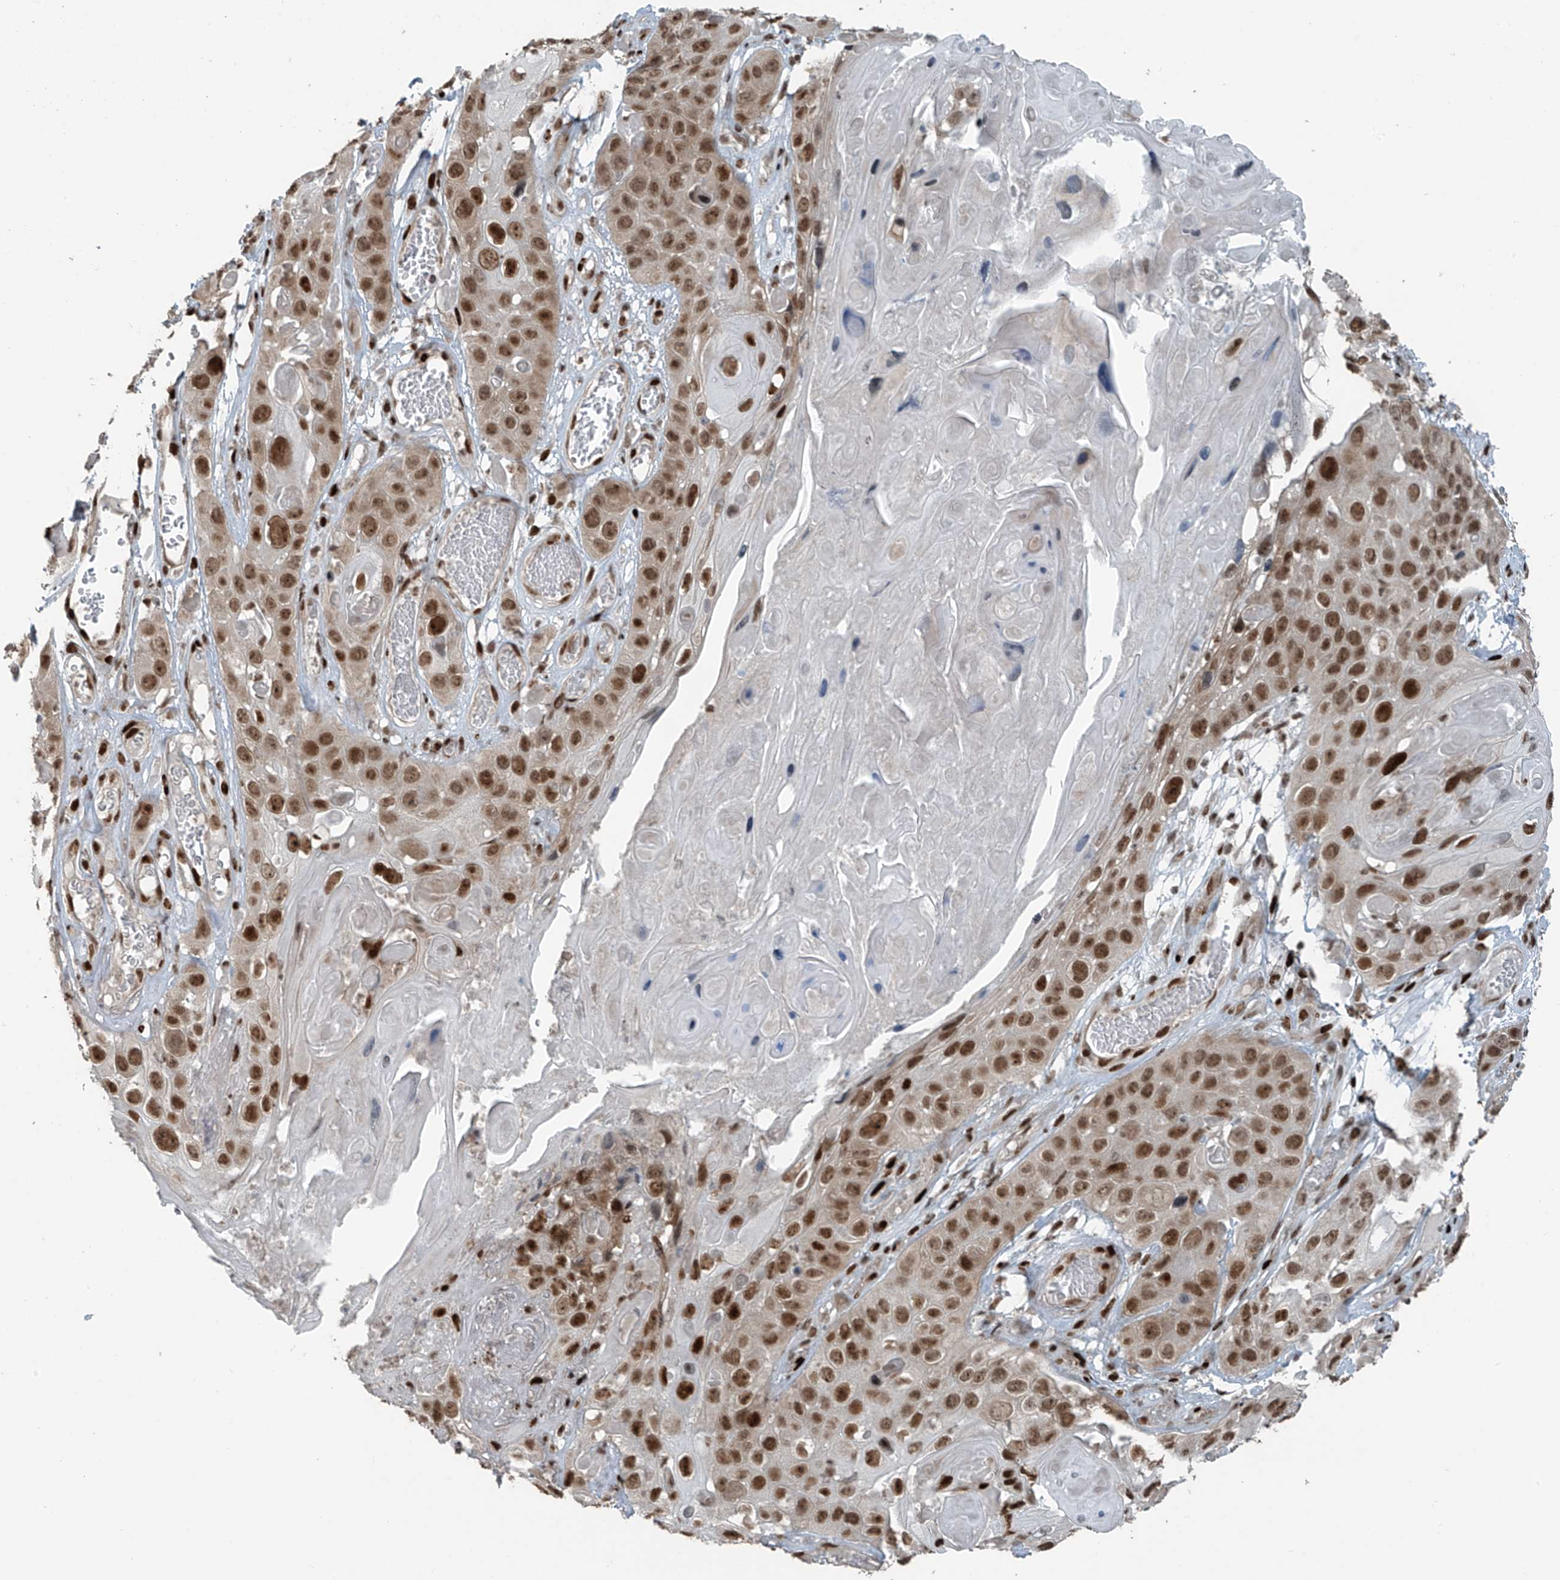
{"staining": {"intensity": "strong", "quantity": ">75%", "location": "nuclear"}, "tissue": "skin cancer", "cell_type": "Tumor cells", "image_type": "cancer", "snomed": [{"axis": "morphology", "description": "Squamous cell carcinoma, NOS"}, {"axis": "topography", "description": "Skin"}], "caption": "Protein staining of skin cancer tissue demonstrates strong nuclear positivity in about >75% of tumor cells.", "gene": "PCNP", "patient": {"sex": "male", "age": 55}}